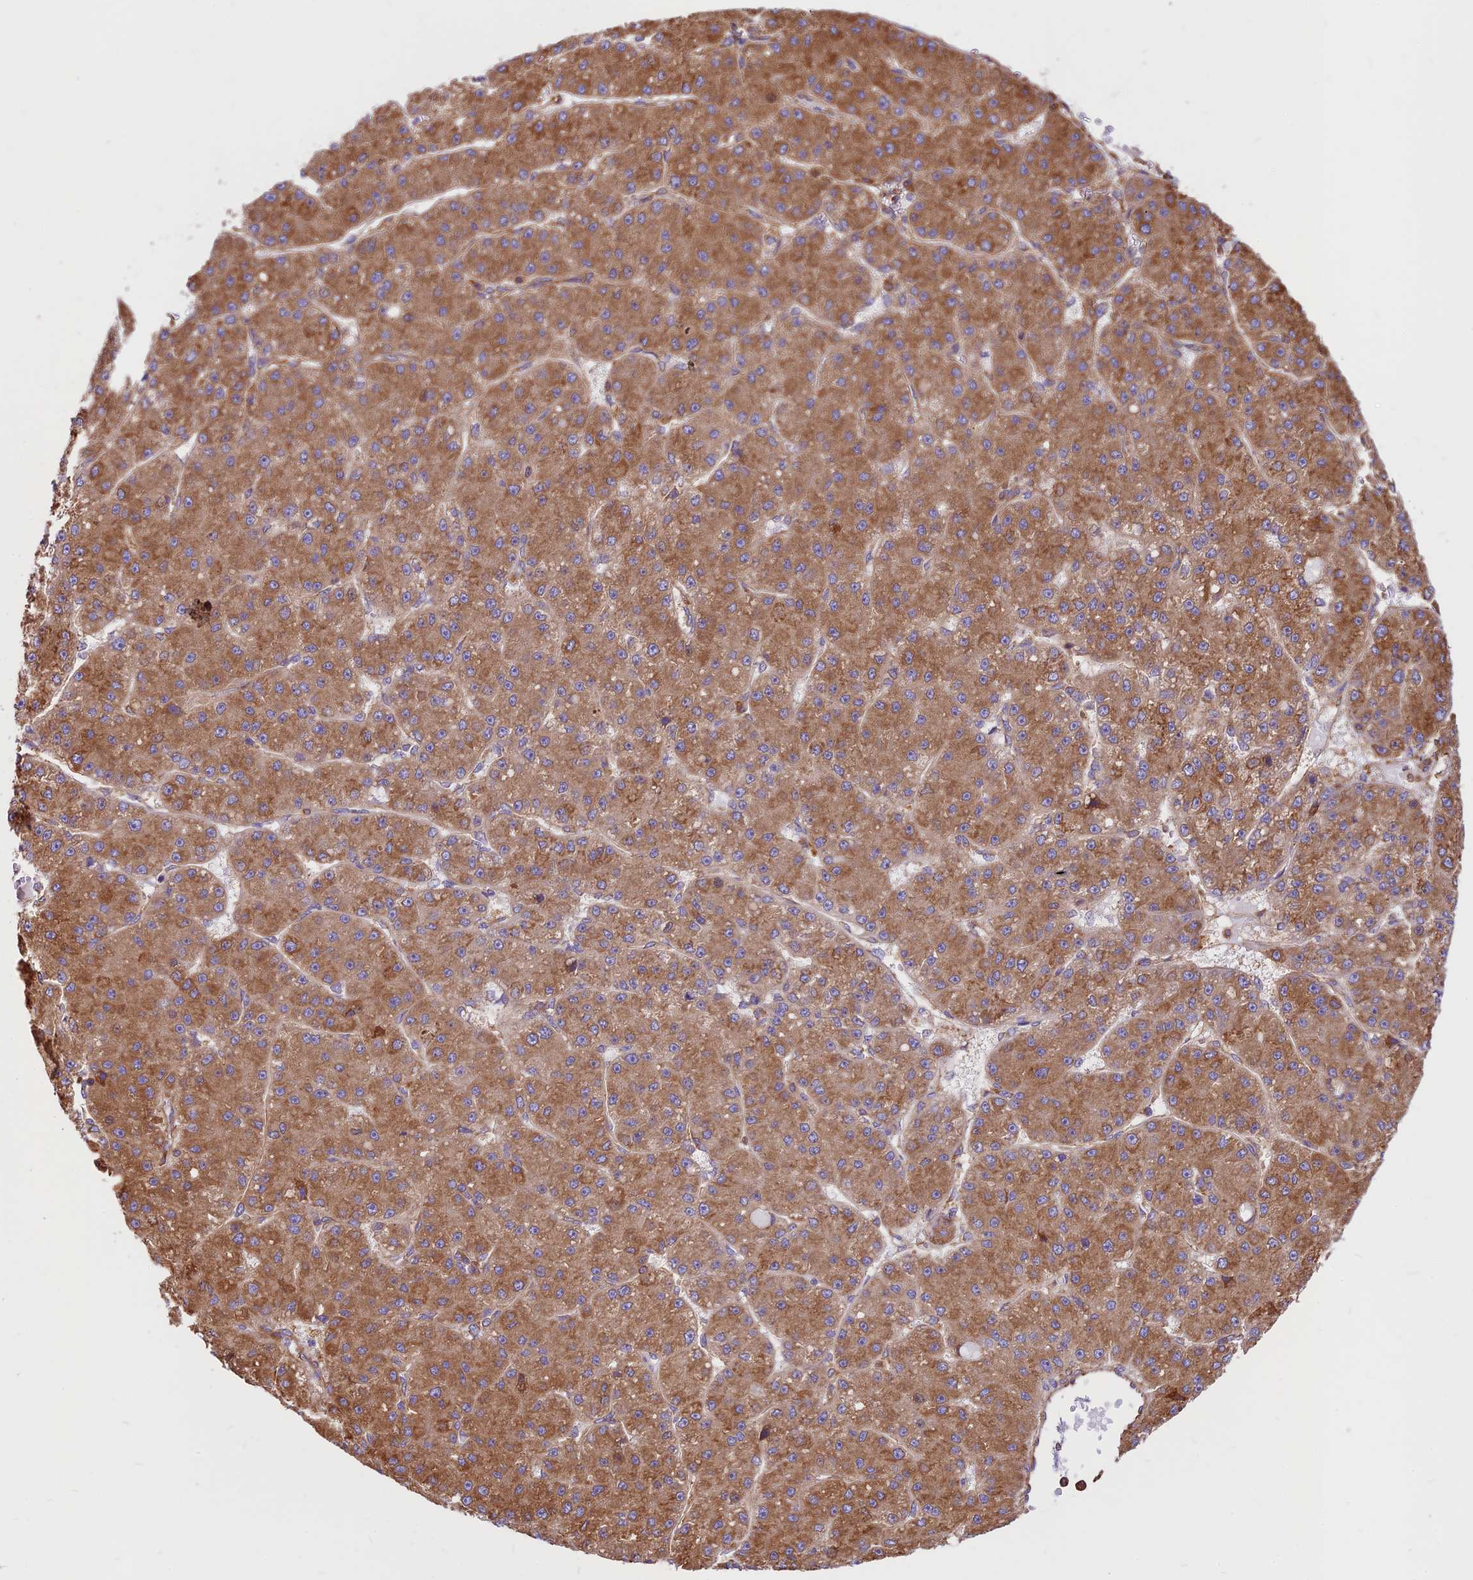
{"staining": {"intensity": "moderate", "quantity": ">75%", "location": "cytoplasmic/membranous"}, "tissue": "liver cancer", "cell_type": "Tumor cells", "image_type": "cancer", "snomed": [{"axis": "morphology", "description": "Carcinoma, Hepatocellular, NOS"}, {"axis": "topography", "description": "Liver"}], "caption": "This is a micrograph of immunohistochemistry staining of liver hepatocellular carcinoma, which shows moderate staining in the cytoplasmic/membranous of tumor cells.", "gene": "KARS1", "patient": {"sex": "male", "age": 67}}